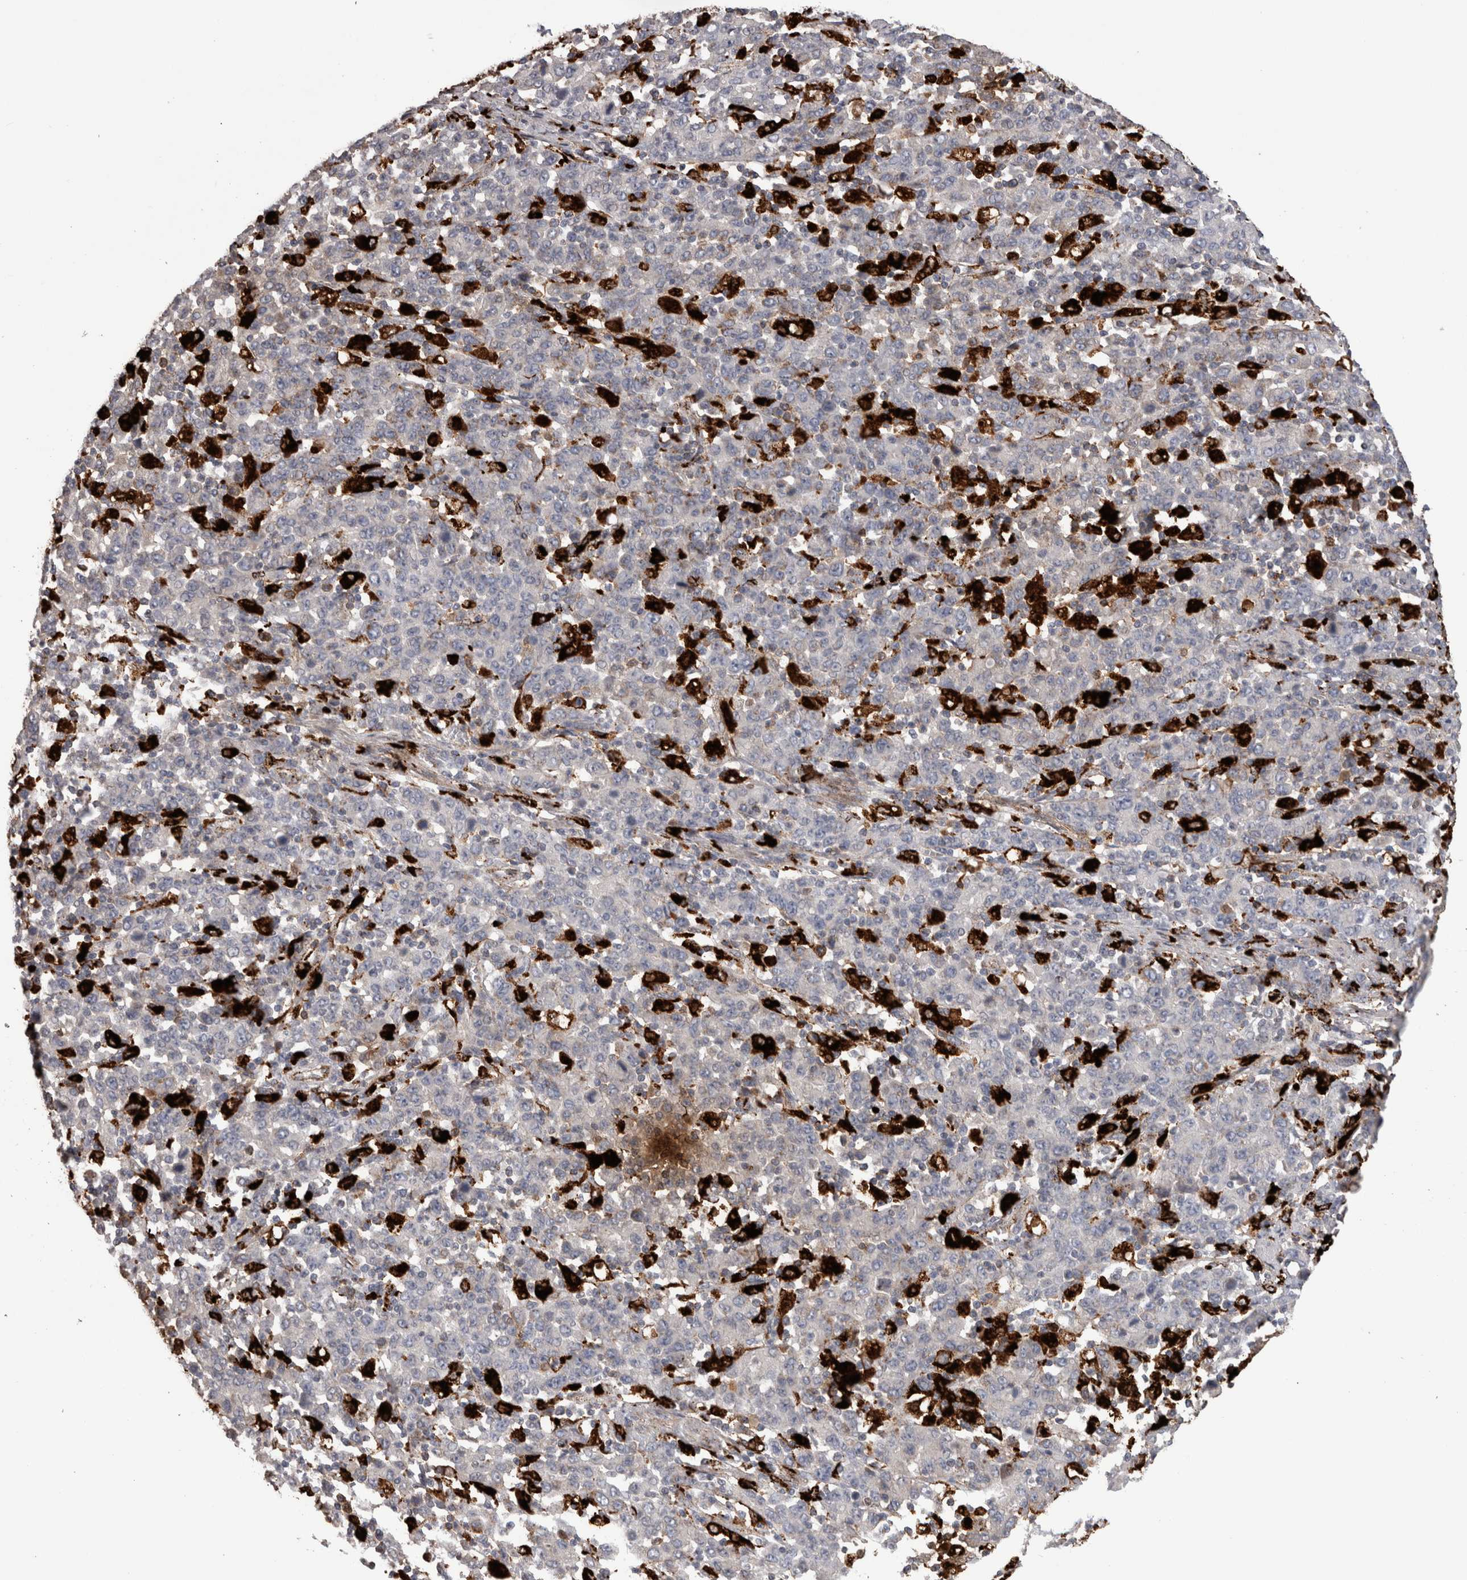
{"staining": {"intensity": "negative", "quantity": "none", "location": "none"}, "tissue": "stomach cancer", "cell_type": "Tumor cells", "image_type": "cancer", "snomed": [{"axis": "morphology", "description": "Adenocarcinoma, NOS"}, {"axis": "topography", "description": "Stomach, upper"}], "caption": "Tumor cells show no significant expression in stomach cancer (adenocarcinoma).", "gene": "CTSZ", "patient": {"sex": "male", "age": 69}}